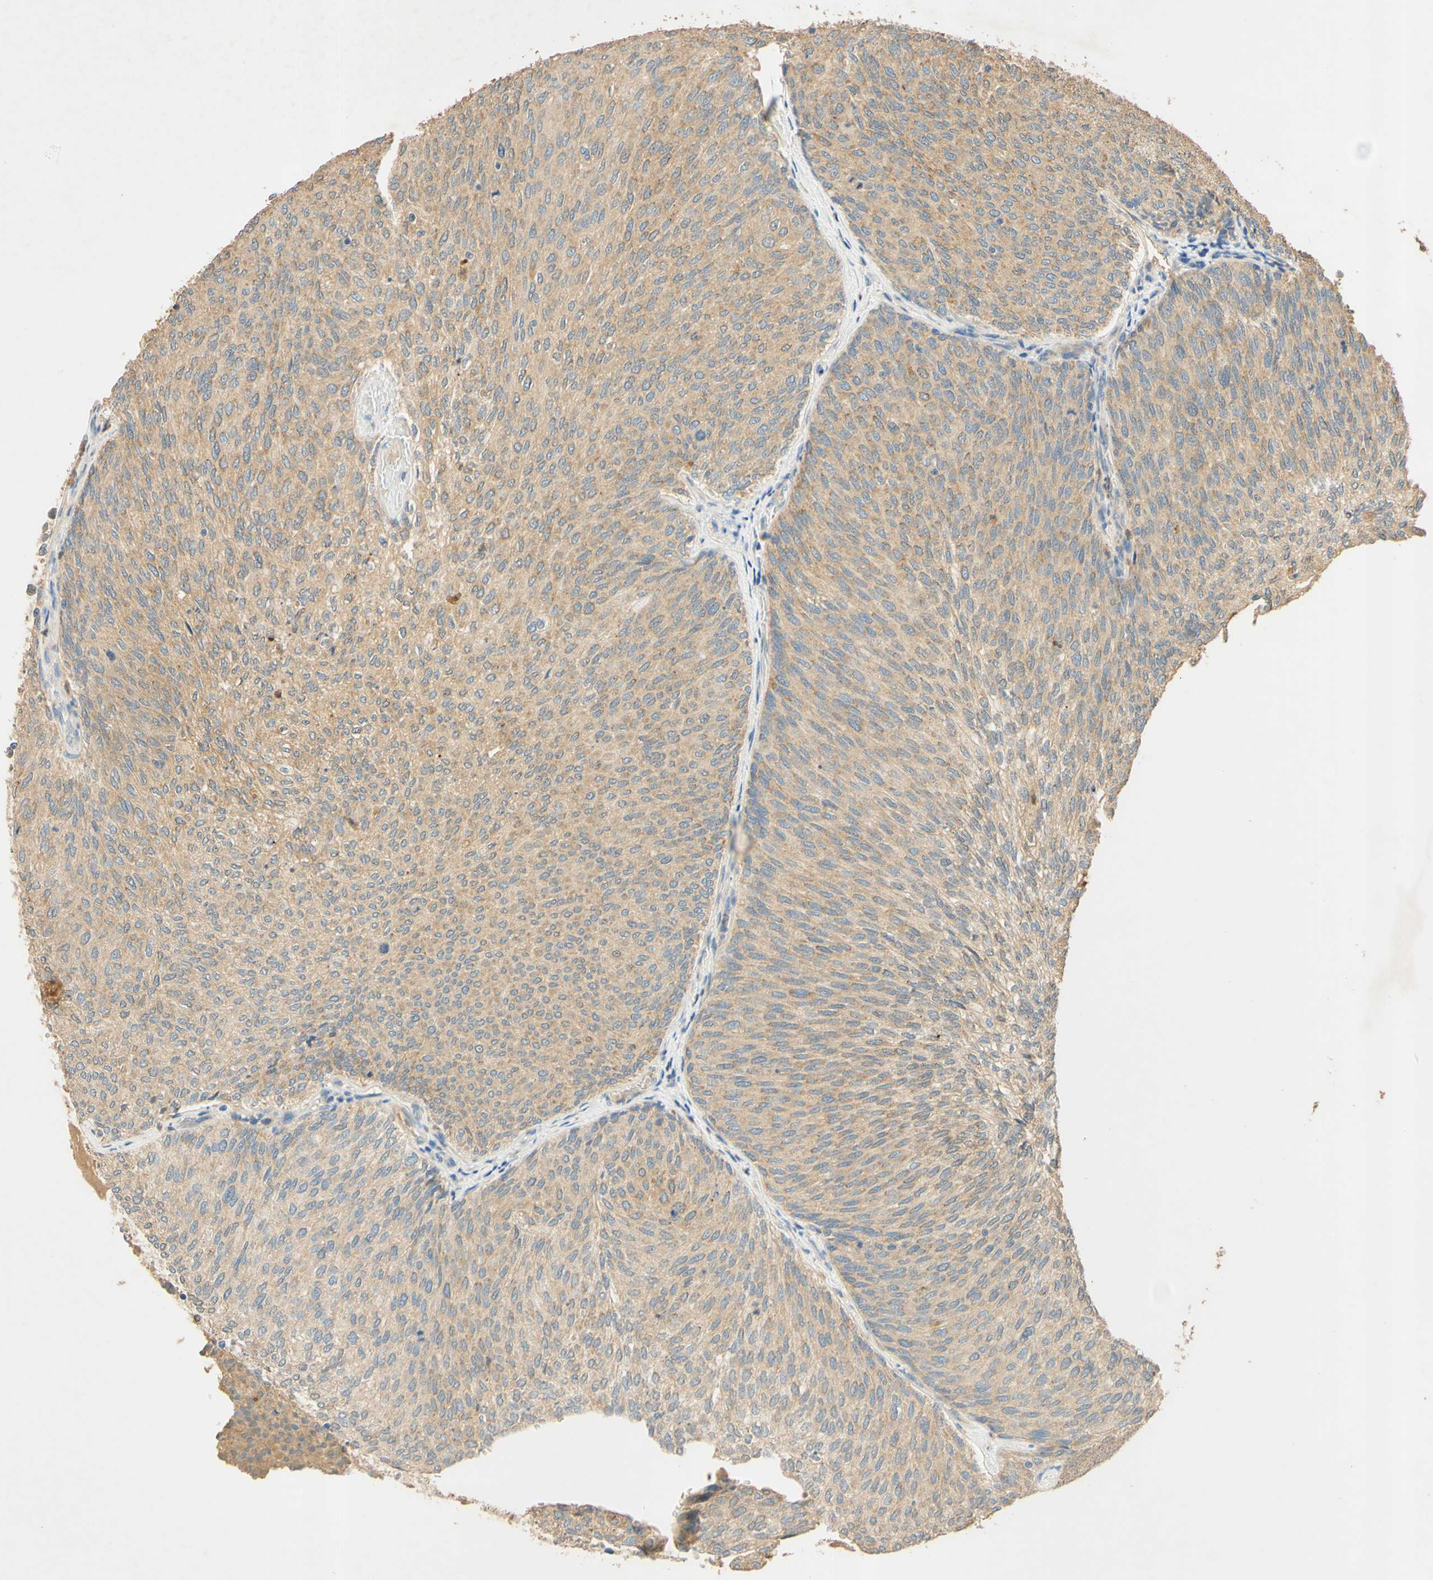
{"staining": {"intensity": "weak", "quantity": ">75%", "location": "cytoplasmic/membranous"}, "tissue": "urothelial cancer", "cell_type": "Tumor cells", "image_type": "cancer", "snomed": [{"axis": "morphology", "description": "Urothelial carcinoma, Low grade"}, {"axis": "topography", "description": "Urinary bladder"}], "caption": "The immunohistochemical stain shows weak cytoplasmic/membranous expression in tumor cells of low-grade urothelial carcinoma tissue.", "gene": "ENTREP2", "patient": {"sex": "female", "age": 79}}